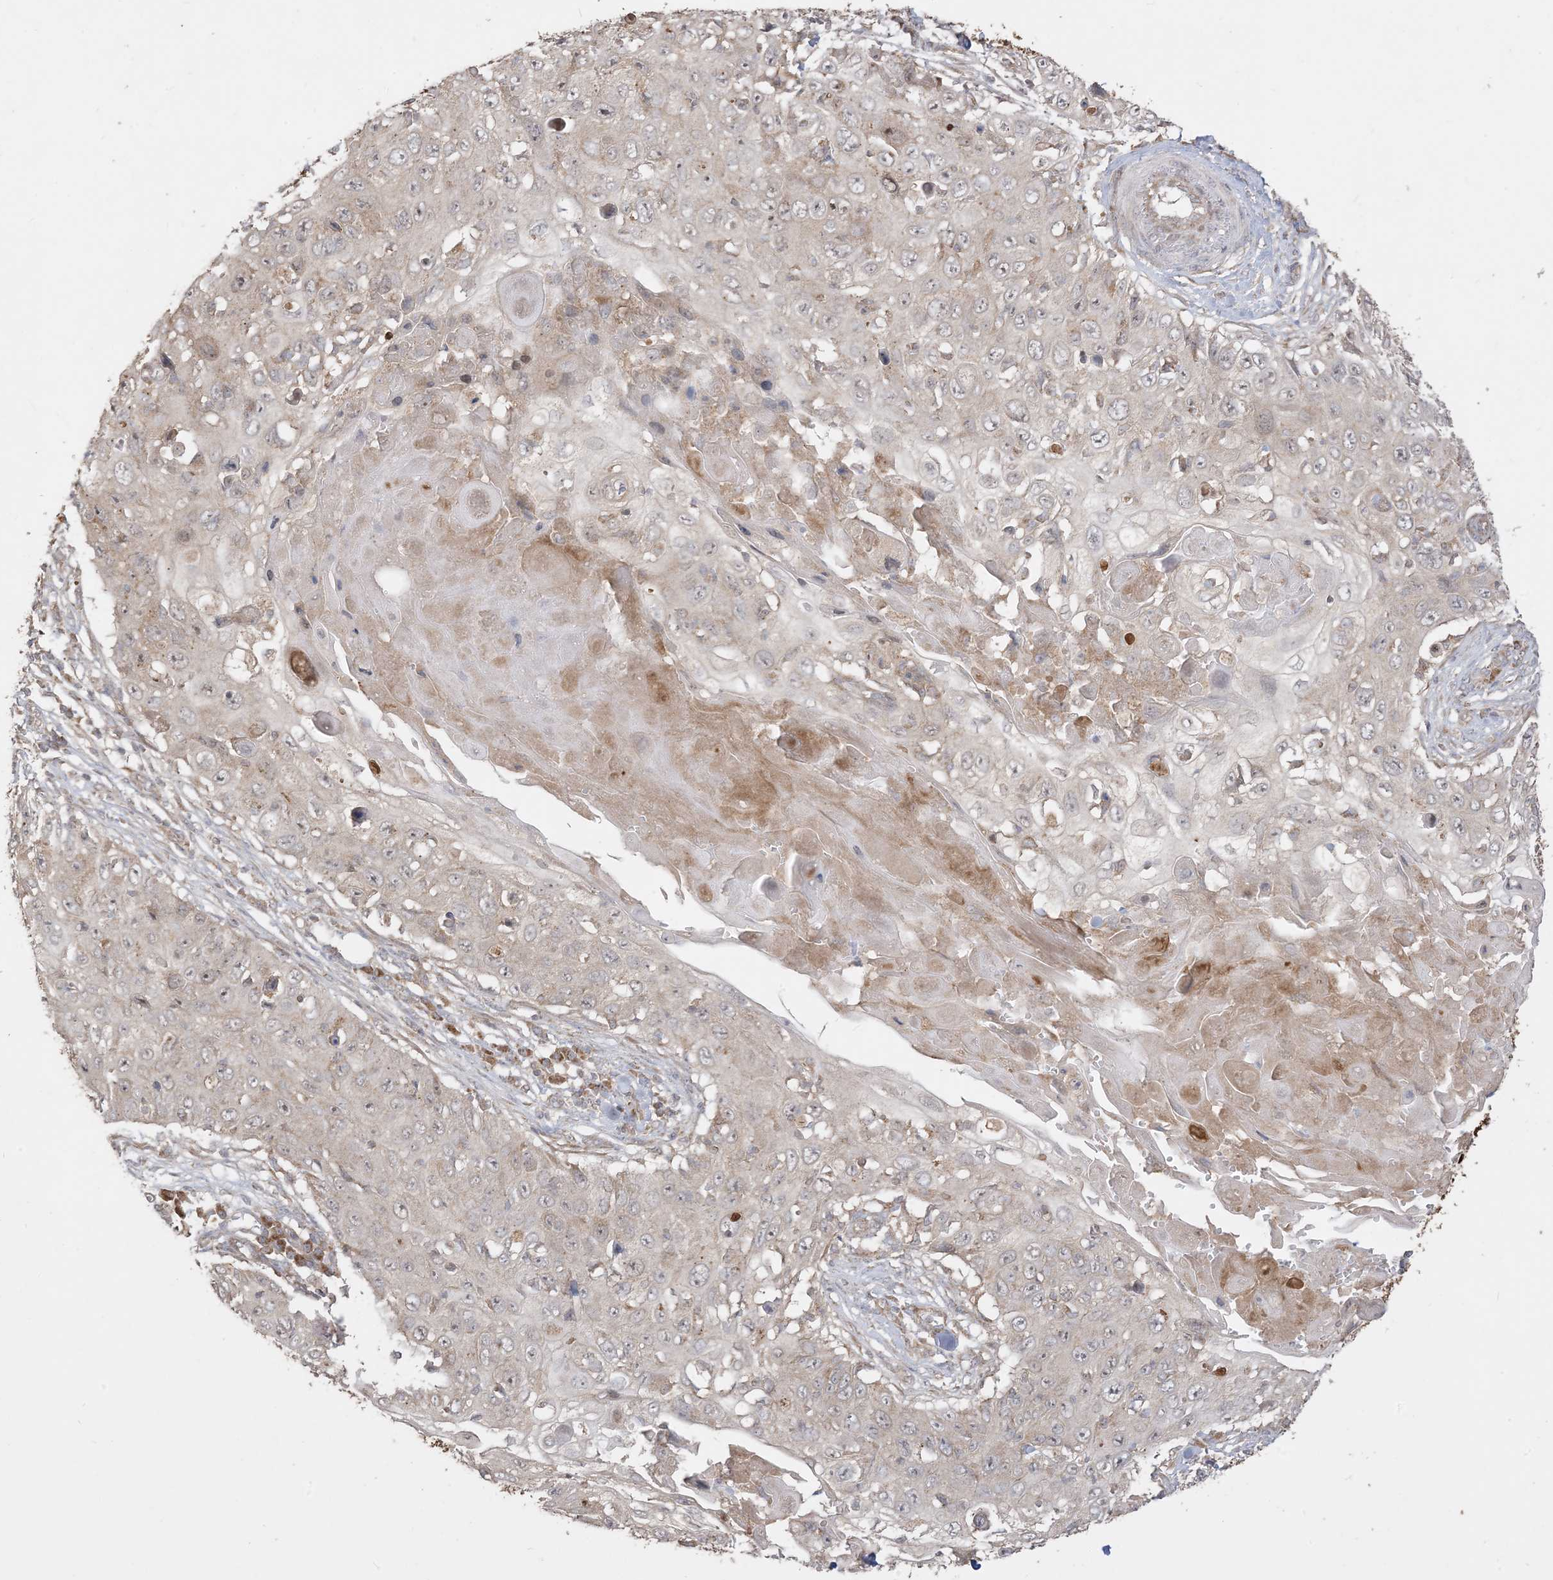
{"staining": {"intensity": "moderate", "quantity": ">75%", "location": "cytoplasmic/membranous,nuclear"}, "tissue": "skin cancer", "cell_type": "Tumor cells", "image_type": "cancer", "snomed": [{"axis": "morphology", "description": "Squamous cell carcinoma, NOS"}, {"axis": "topography", "description": "Skin"}], "caption": "A high-resolution histopathology image shows immunohistochemistry (IHC) staining of skin cancer, which reveals moderate cytoplasmic/membranous and nuclear staining in approximately >75% of tumor cells. (DAB (3,3'-diaminobenzidine) IHC, brown staining for protein, blue staining for nuclei).", "gene": "SIRT3", "patient": {"sex": "male", "age": 86}}